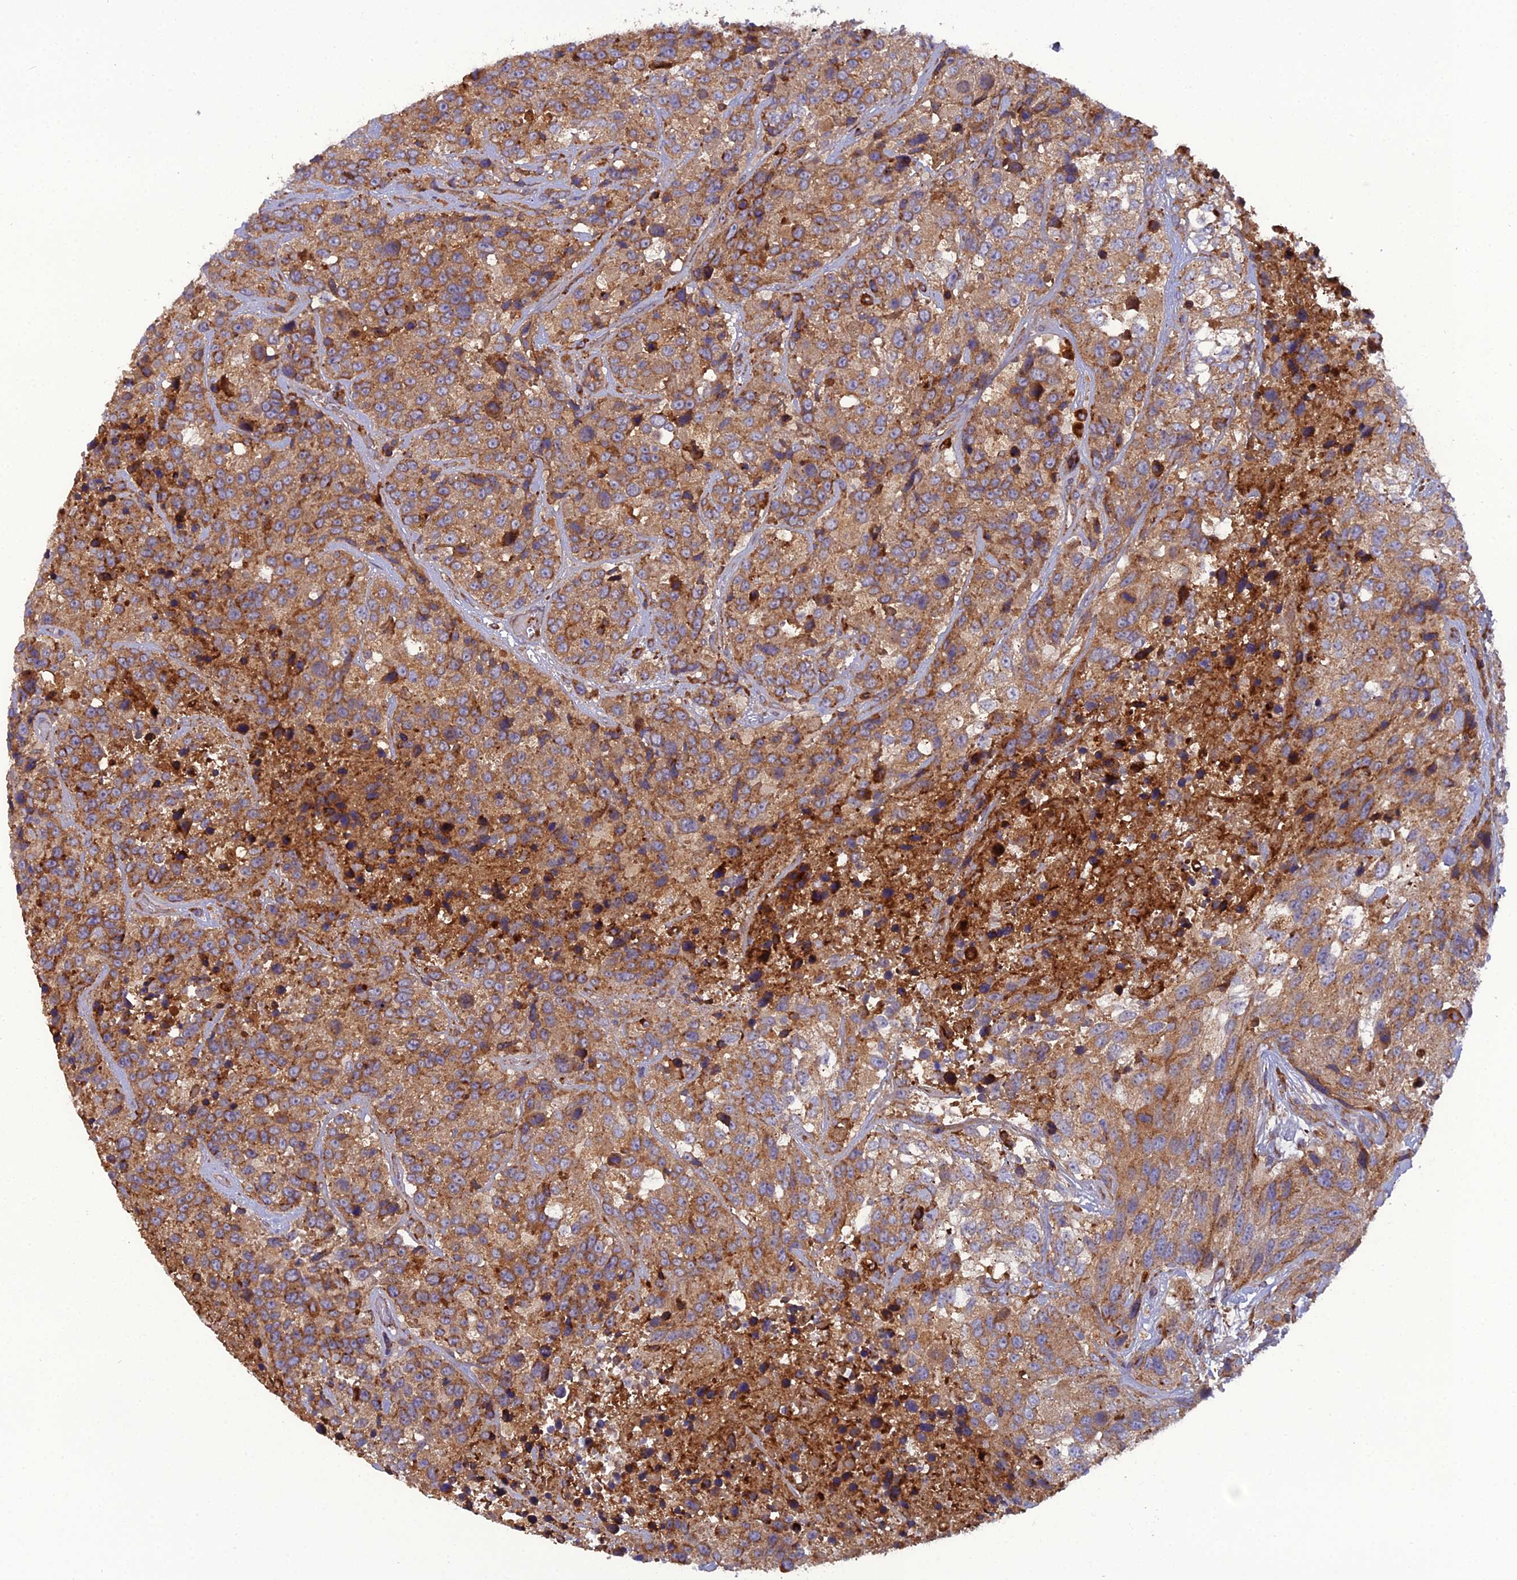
{"staining": {"intensity": "moderate", "quantity": ">75%", "location": "cytoplasmic/membranous"}, "tissue": "urothelial cancer", "cell_type": "Tumor cells", "image_type": "cancer", "snomed": [{"axis": "morphology", "description": "Urothelial carcinoma, High grade"}, {"axis": "topography", "description": "Urinary bladder"}], "caption": "Immunohistochemical staining of urothelial carcinoma (high-grade) exhibits medium levels of moderate cytoplasmic/membranous protein positivity in about >75% of tumor cells.", "gene": "LNPEP", "patient": {"sex": "female", "age": 70}}